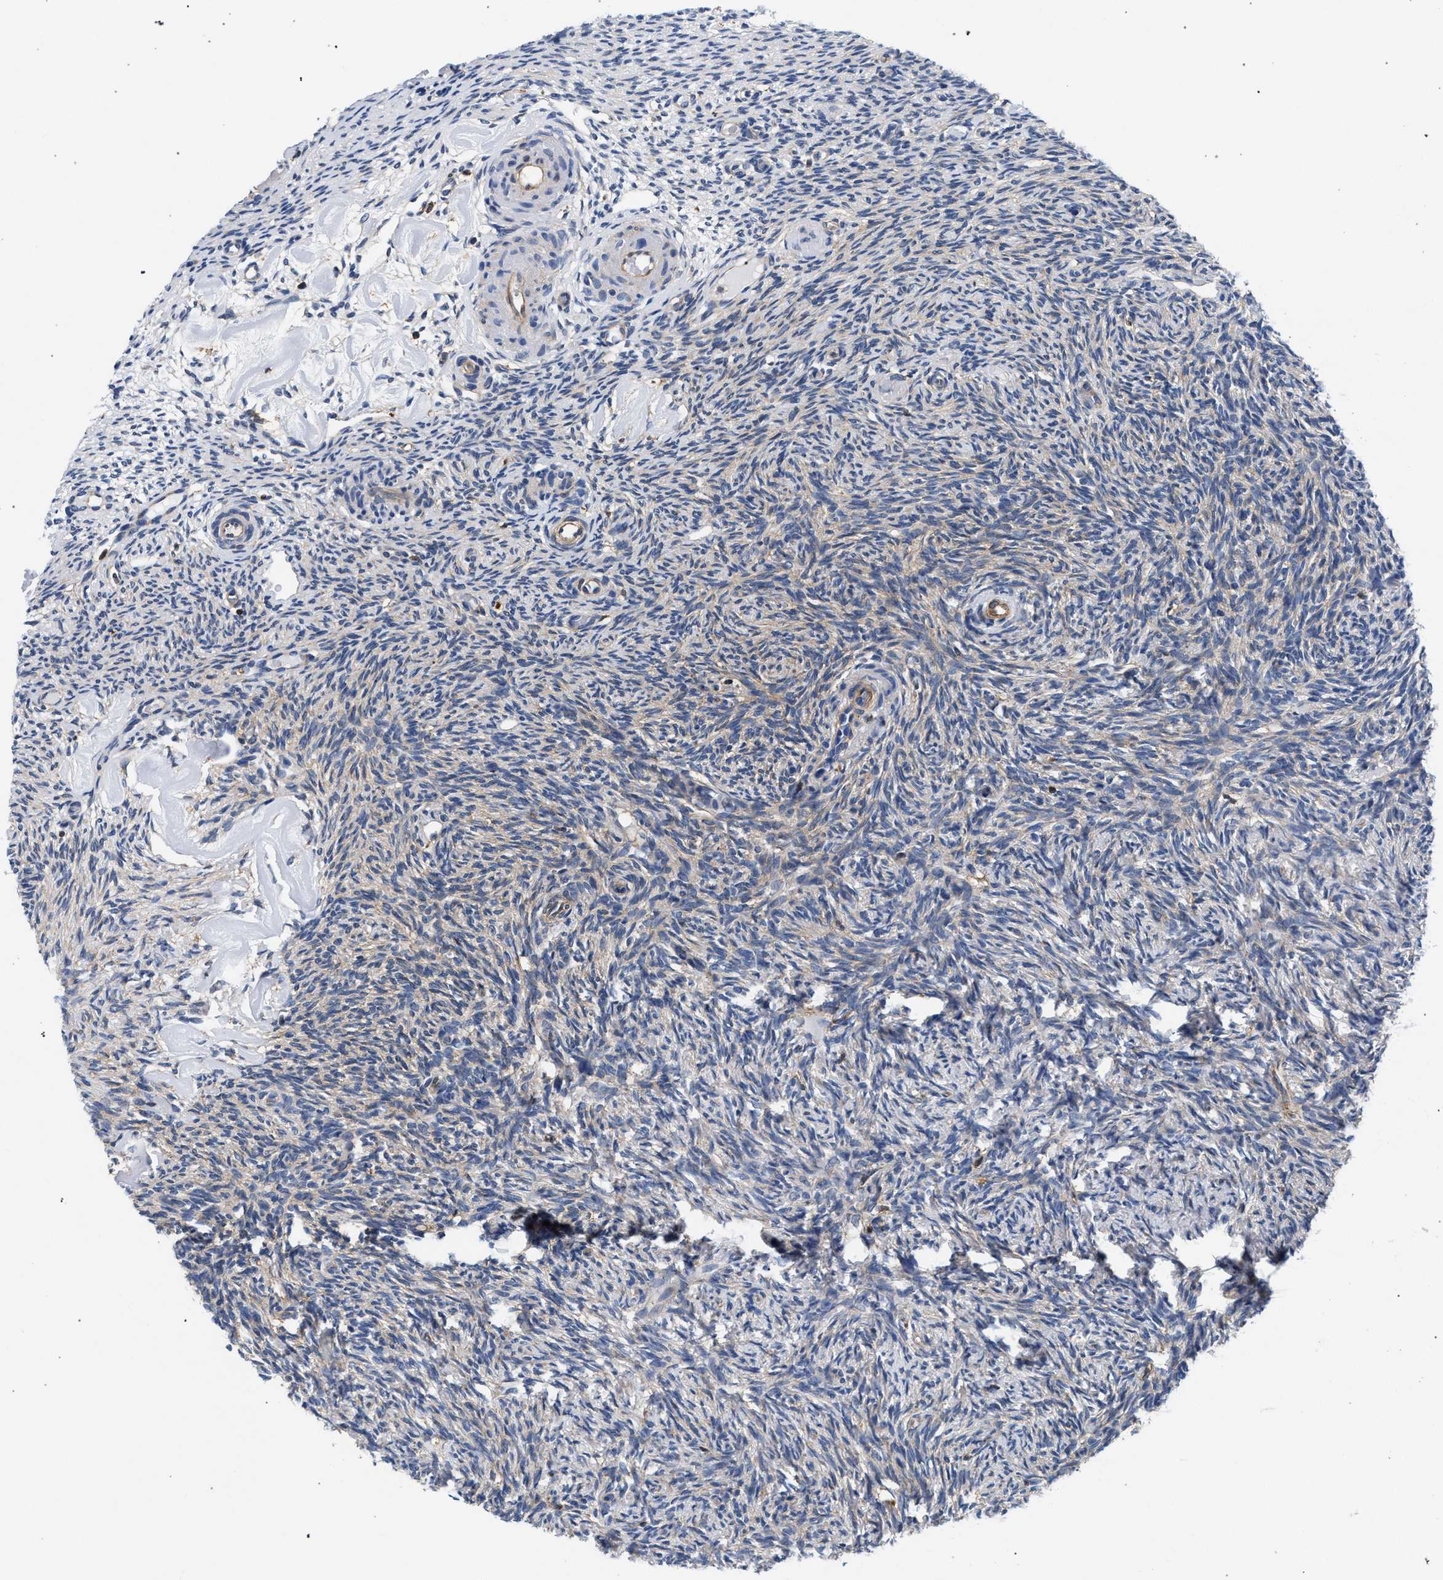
{"staining": {"intensity": "negative", "quantity": "none", "location": "none"}, "tissue": "ovary", "cell_type": "Ovarian stroma cells", "image_type": "normal", "snomed": [{"axis": "morphology", "description": "Normal tissue, NOS"}, {"axis": "topography", "description": "Ovary"}], "caption": "Ovary was stained to show a protein in brown. There is no significant positivity in ovarian stroma cells.", "gene": "LASP1", "patient": {"sex": "female", "age": 60}}